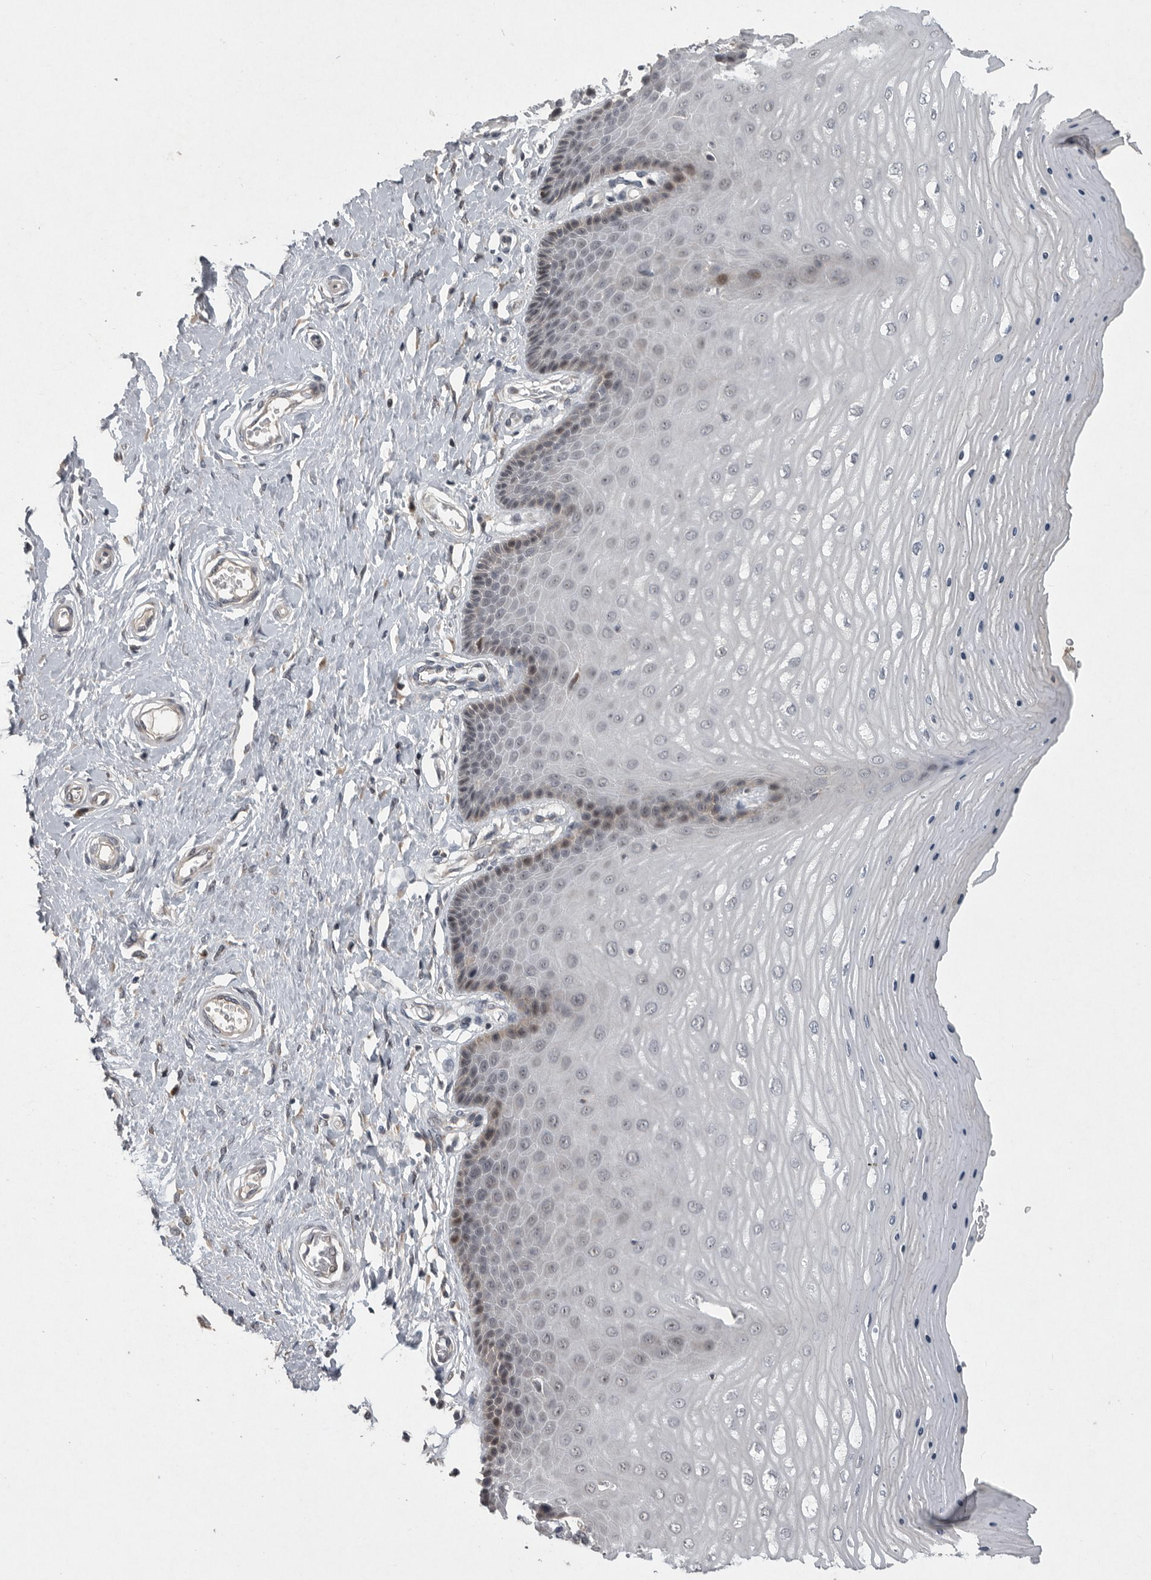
{"staining": {"intensity": "strong", "quantity": ">75%", "location": "cytoplasmic/membranous"}, "tissue": "cervix", "cell_type": "Glandular cells", "image_type": "normal", "snomed": [{"axis": "morphology", "description": "Normal tissue, NOS"}, {"axis": "topography", "description": "Cervix"}], "caption": "The image demonstrates staining of unremarkable cervix, revealing strong cytoplasmic/membranous protein staining (brown color) within glandular cells.", "gene": "MAN2A1", "patient": {"sex": "female", "age": 55}}